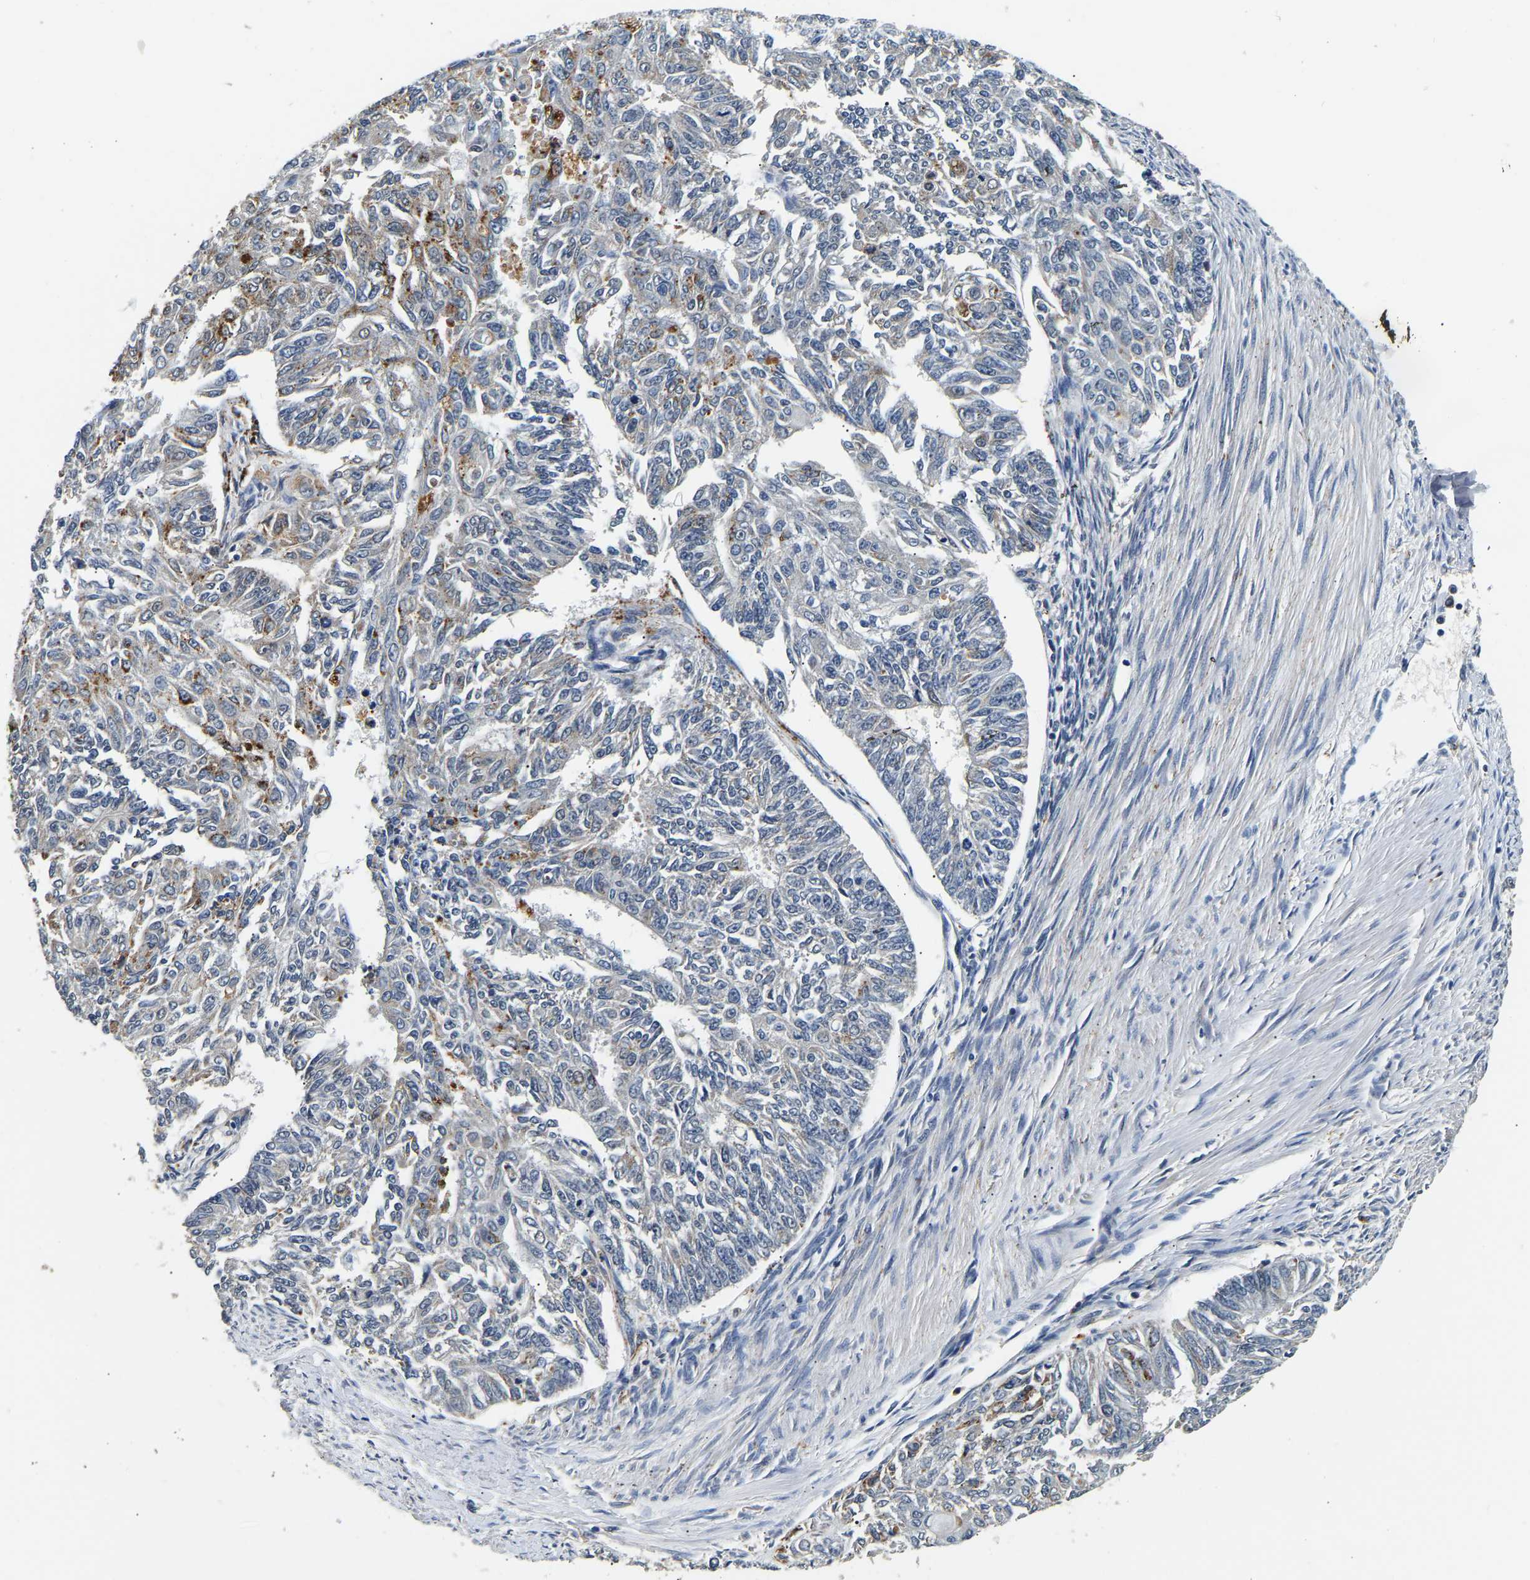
{"staining": {"intensity": "moderate", "quantity": "<25%", "location": "cytoplasmic/membranous"}, "tissue": "endometrial cancer", "cell_type": "Tumor cells", "image_type": "cancer", "snomed": [{"axis": "morphology", "description": "Adenocarcinoma, NOS"}, {"axis": "topography", "description": "Endometrium"}], "caption": "Tumor cells exhibit moderate cytoplasmic/membranous positivity in approximately <25% of cells in adenocarcinoma (endometrial).", "gene": "SMU1", "patient": {"sex": "female", "age": 32}}